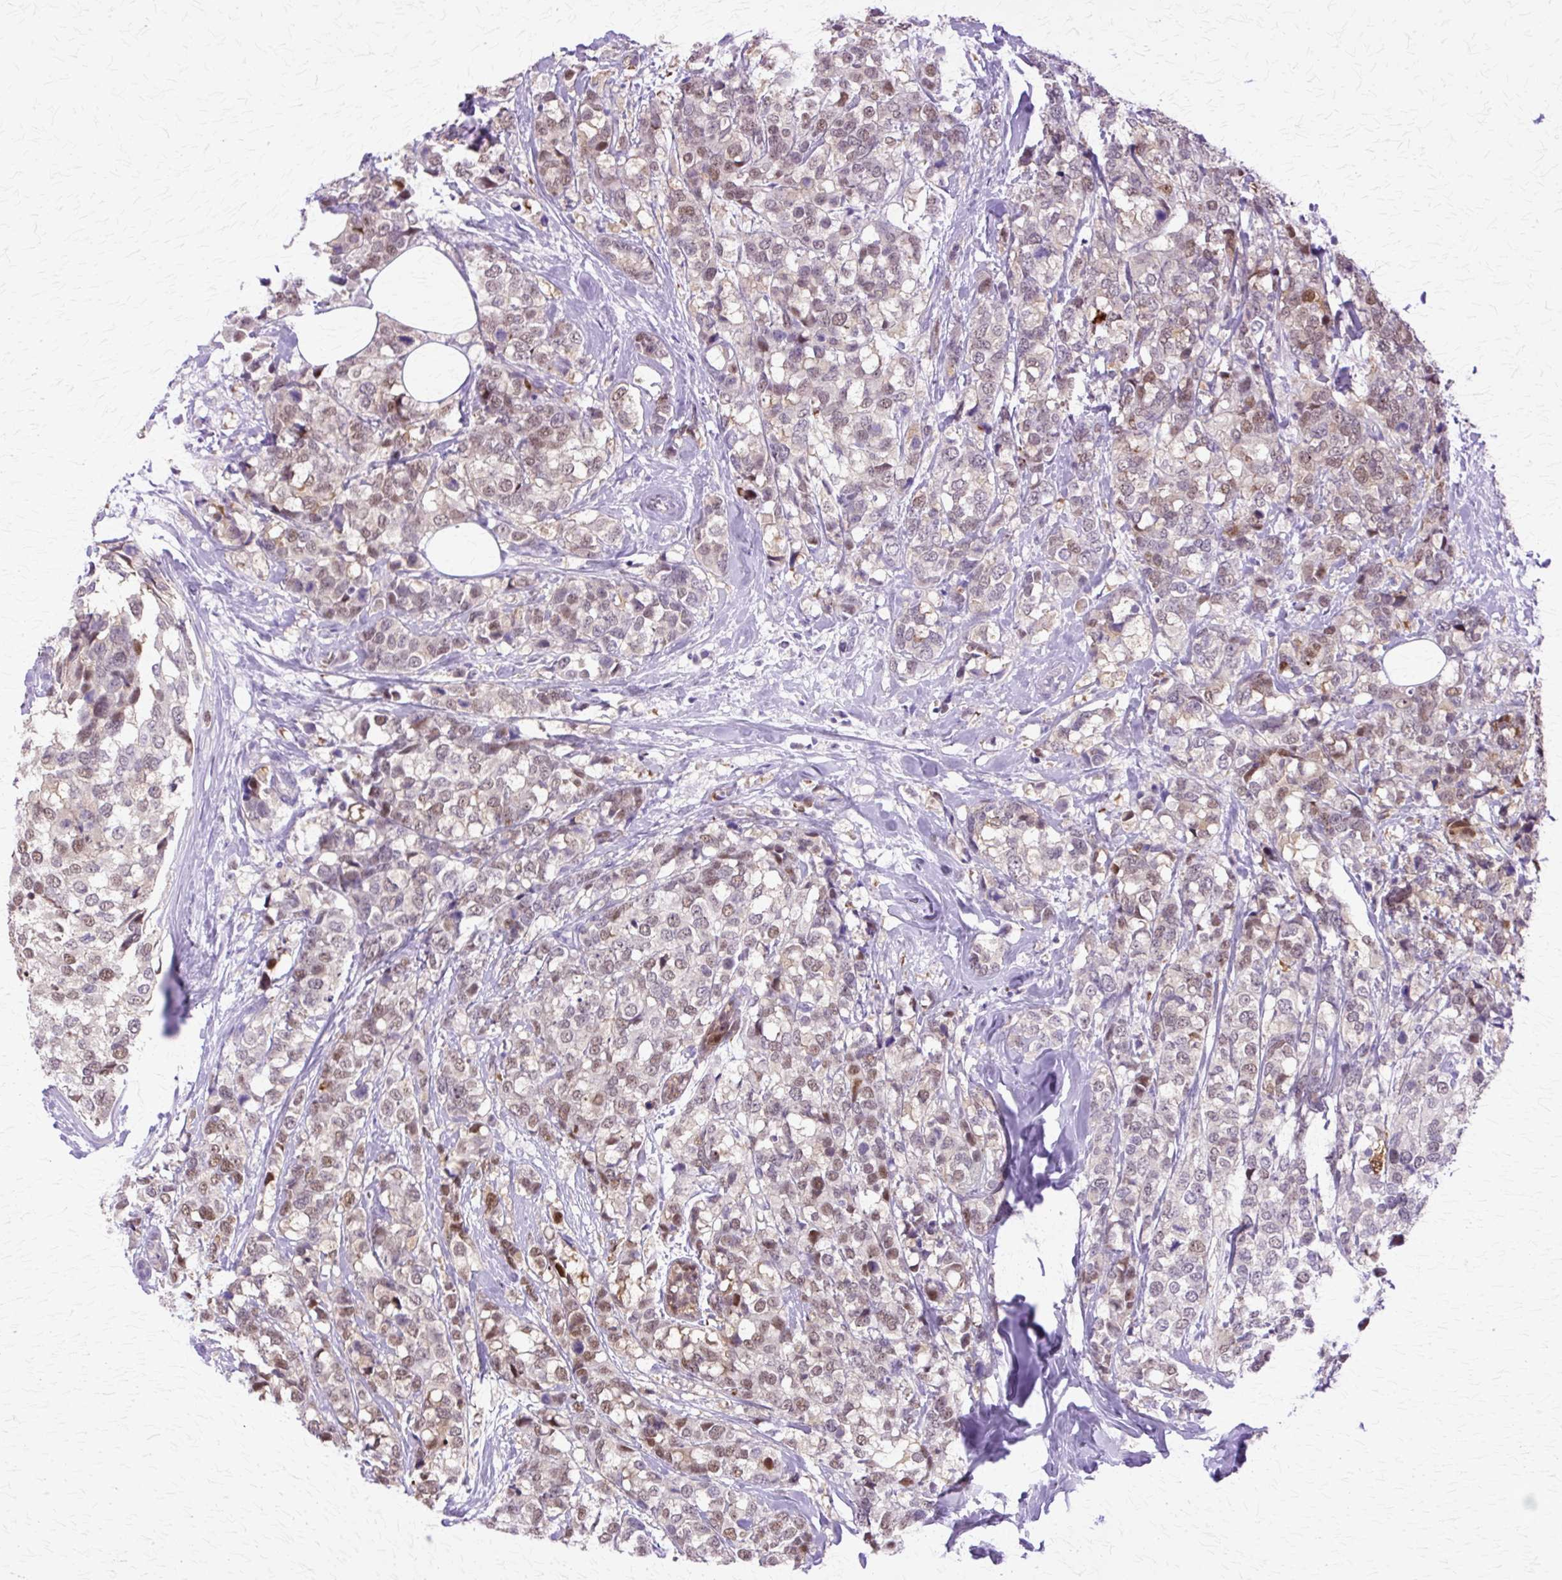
{"staining": {"intensity": "moderate", "quantity": "25%-75%", "location": "nuclear"}, "tissue": "breast cancer", "cell_type": "Tumor cells", "image_type": "cancer", "snomed": [{"axis": "morphology", "description": "Lobular carcinoma"}, {"axis": "topography", "description": "Breast"}], "caption": "Tumor cells reveal medium levels of moderate nuclear positivity in approximately 25%-75% of cells in human breast cancer.", "gene": "HSPA8", "patient": {"sex": "female", "age": 59}}